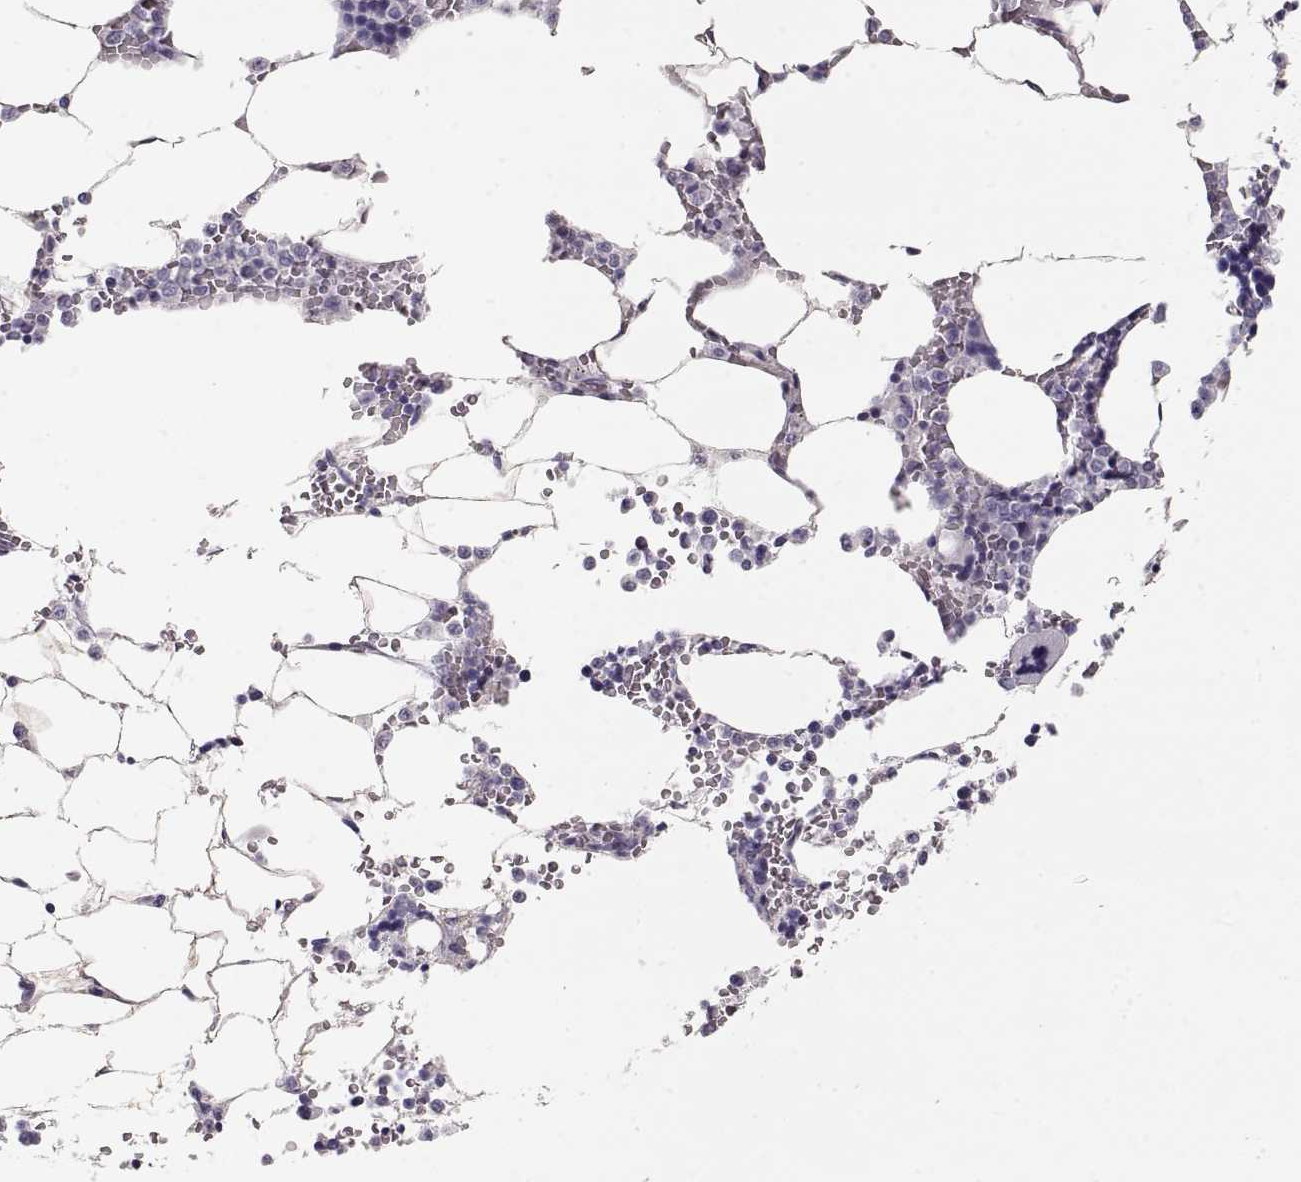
{"staining": {"intensity": "negative", "quantity": "none", "location": "none"}, "tissue": "bone marrow", "cell_type": "Hematopoietic cells", "image_type": "normal", "snomed": [{"axis": "morphology", "description": "Normal tissue, NOS"}, {"axis": "topography", "description": "Bone marrow"}], "caption": "IHC of benign bone marrow demonstrates no positivity in hematopoietic cells. Nuclei are stained in blue.", "gene": "SLC18A1", "patient": {"sex": "male", "age": 63}}